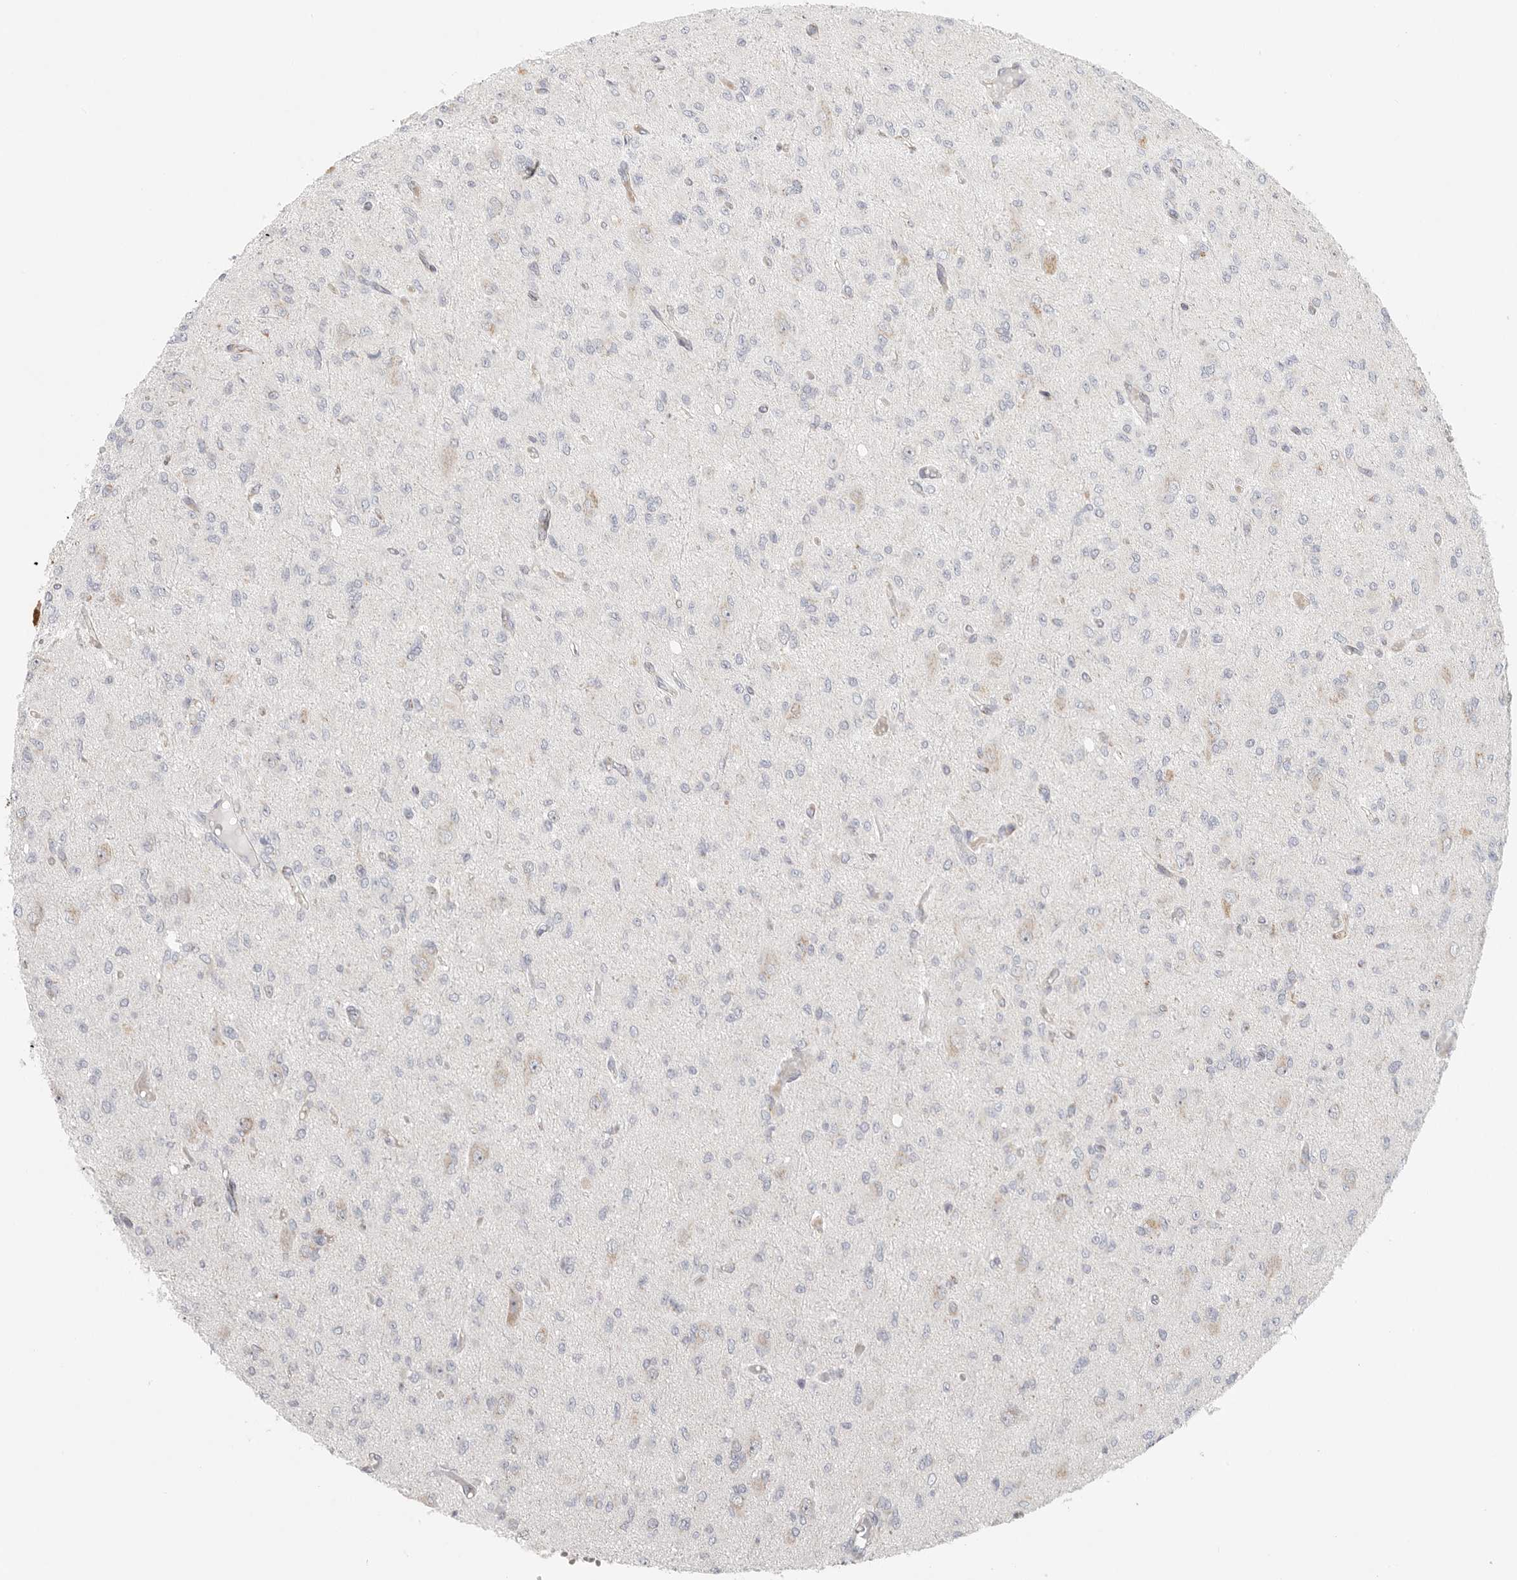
{"staining": {"intensity": "negative", "quantity": "none", "location": "none"}, "tissue": "glioma", "cell_type": "Tumor cells", "image_type": "cancer", "snomed": [{"axis": "morphology", "description": "Glioma, malignant, High grade"}, {"axis": "topography", "description": "Brain"}], "caption": "Immunohistochemistry (IHC) of glioma reveals no positivity in tumor cells.", "gene": "SLC25A26", "patient": {"sex": "female", "age": 59}}